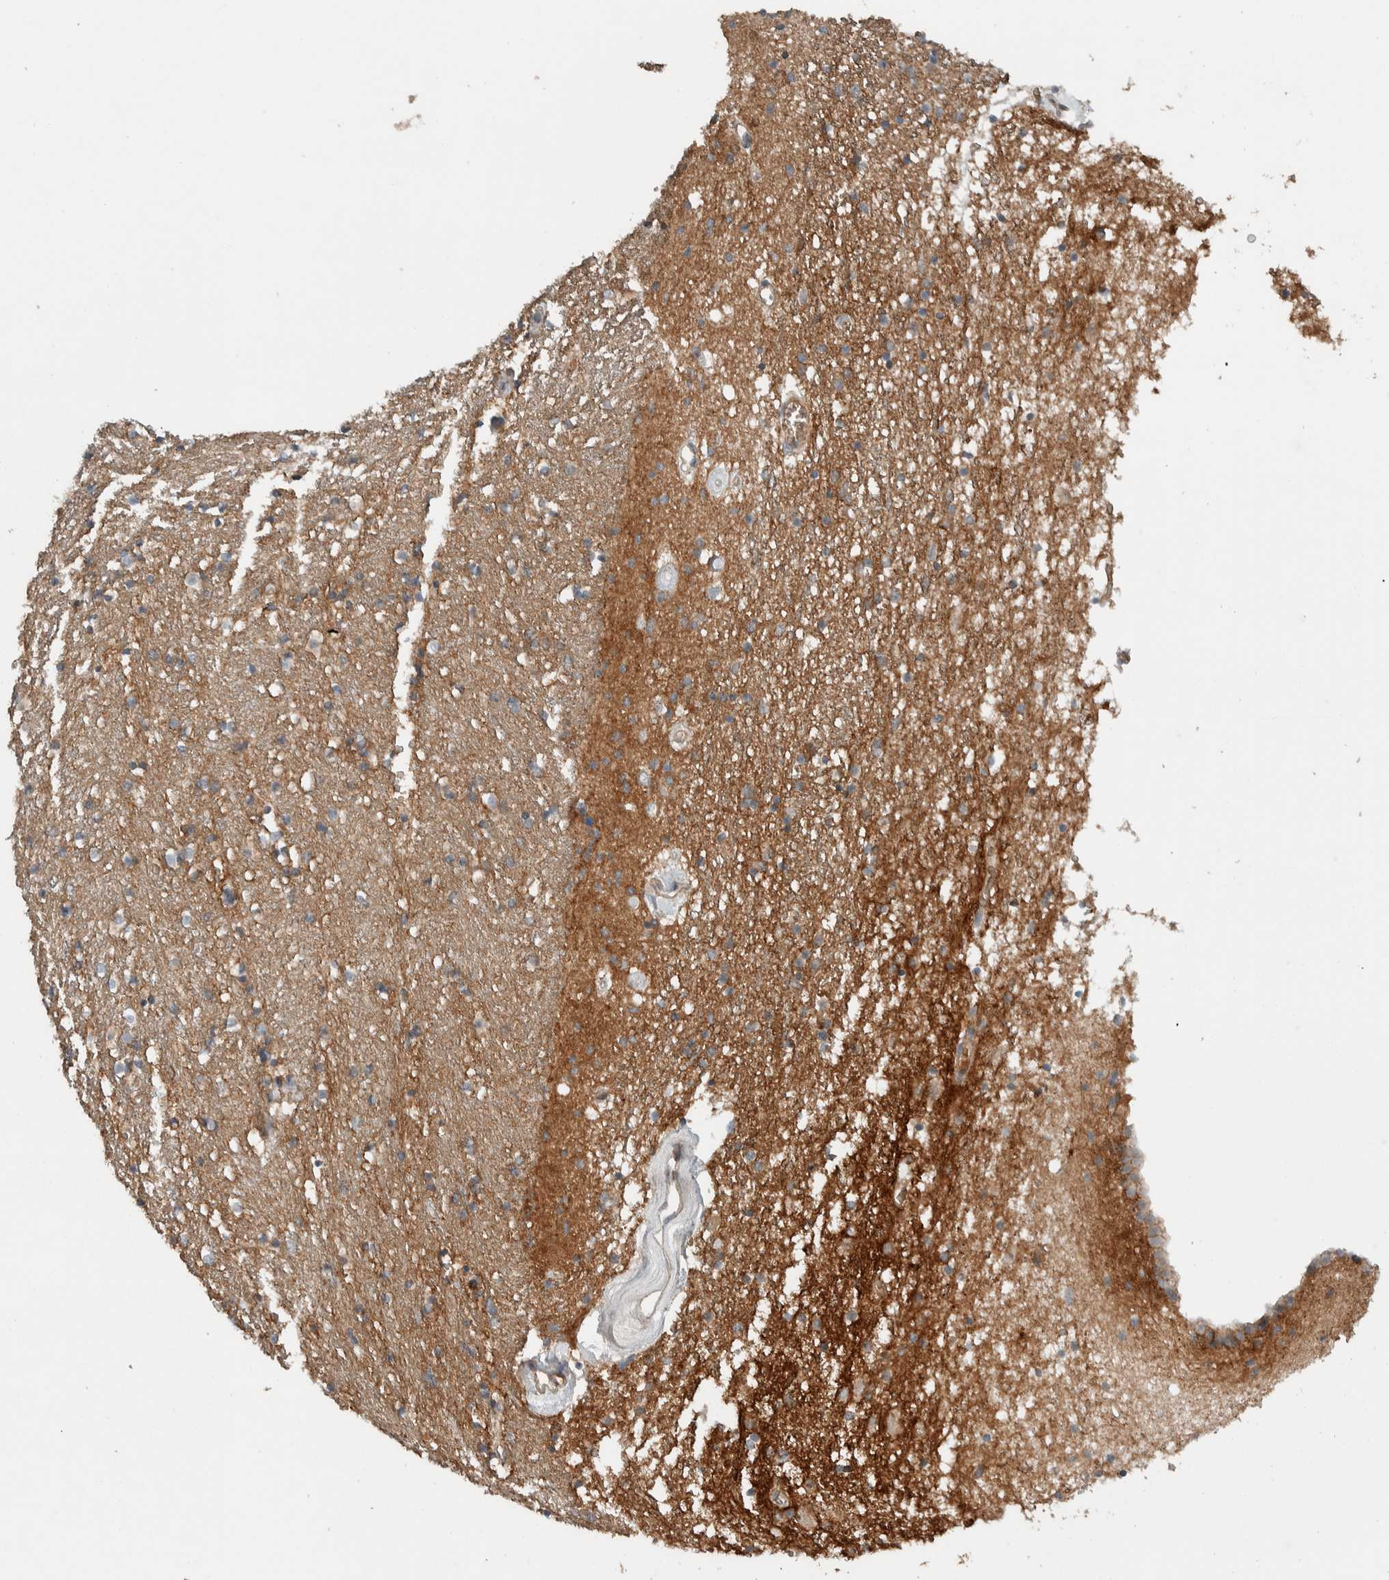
{"staining": {"intensity": "weak", "quantity": "25%-75%", "location": "cytoplasmic/membranous"}, "tissue": "caudate", "cell_type": "Glial cells", "image_type": "normal", "snomed": [{"axis": "morphology", "description": "Normal tissue, NOS"}, {"axis": "topography", "description": "Lateral ventricle wall"}], "caption": "Normal caudate was stained to show a protein in brown. There is low levels of weak cytoplasmic/membranous positivity in approximately 25%-75% of glial cells. Nuclei are stained in blue.", "gene": "ARMC7", "patient": {"sex": "female", "age": 54}}